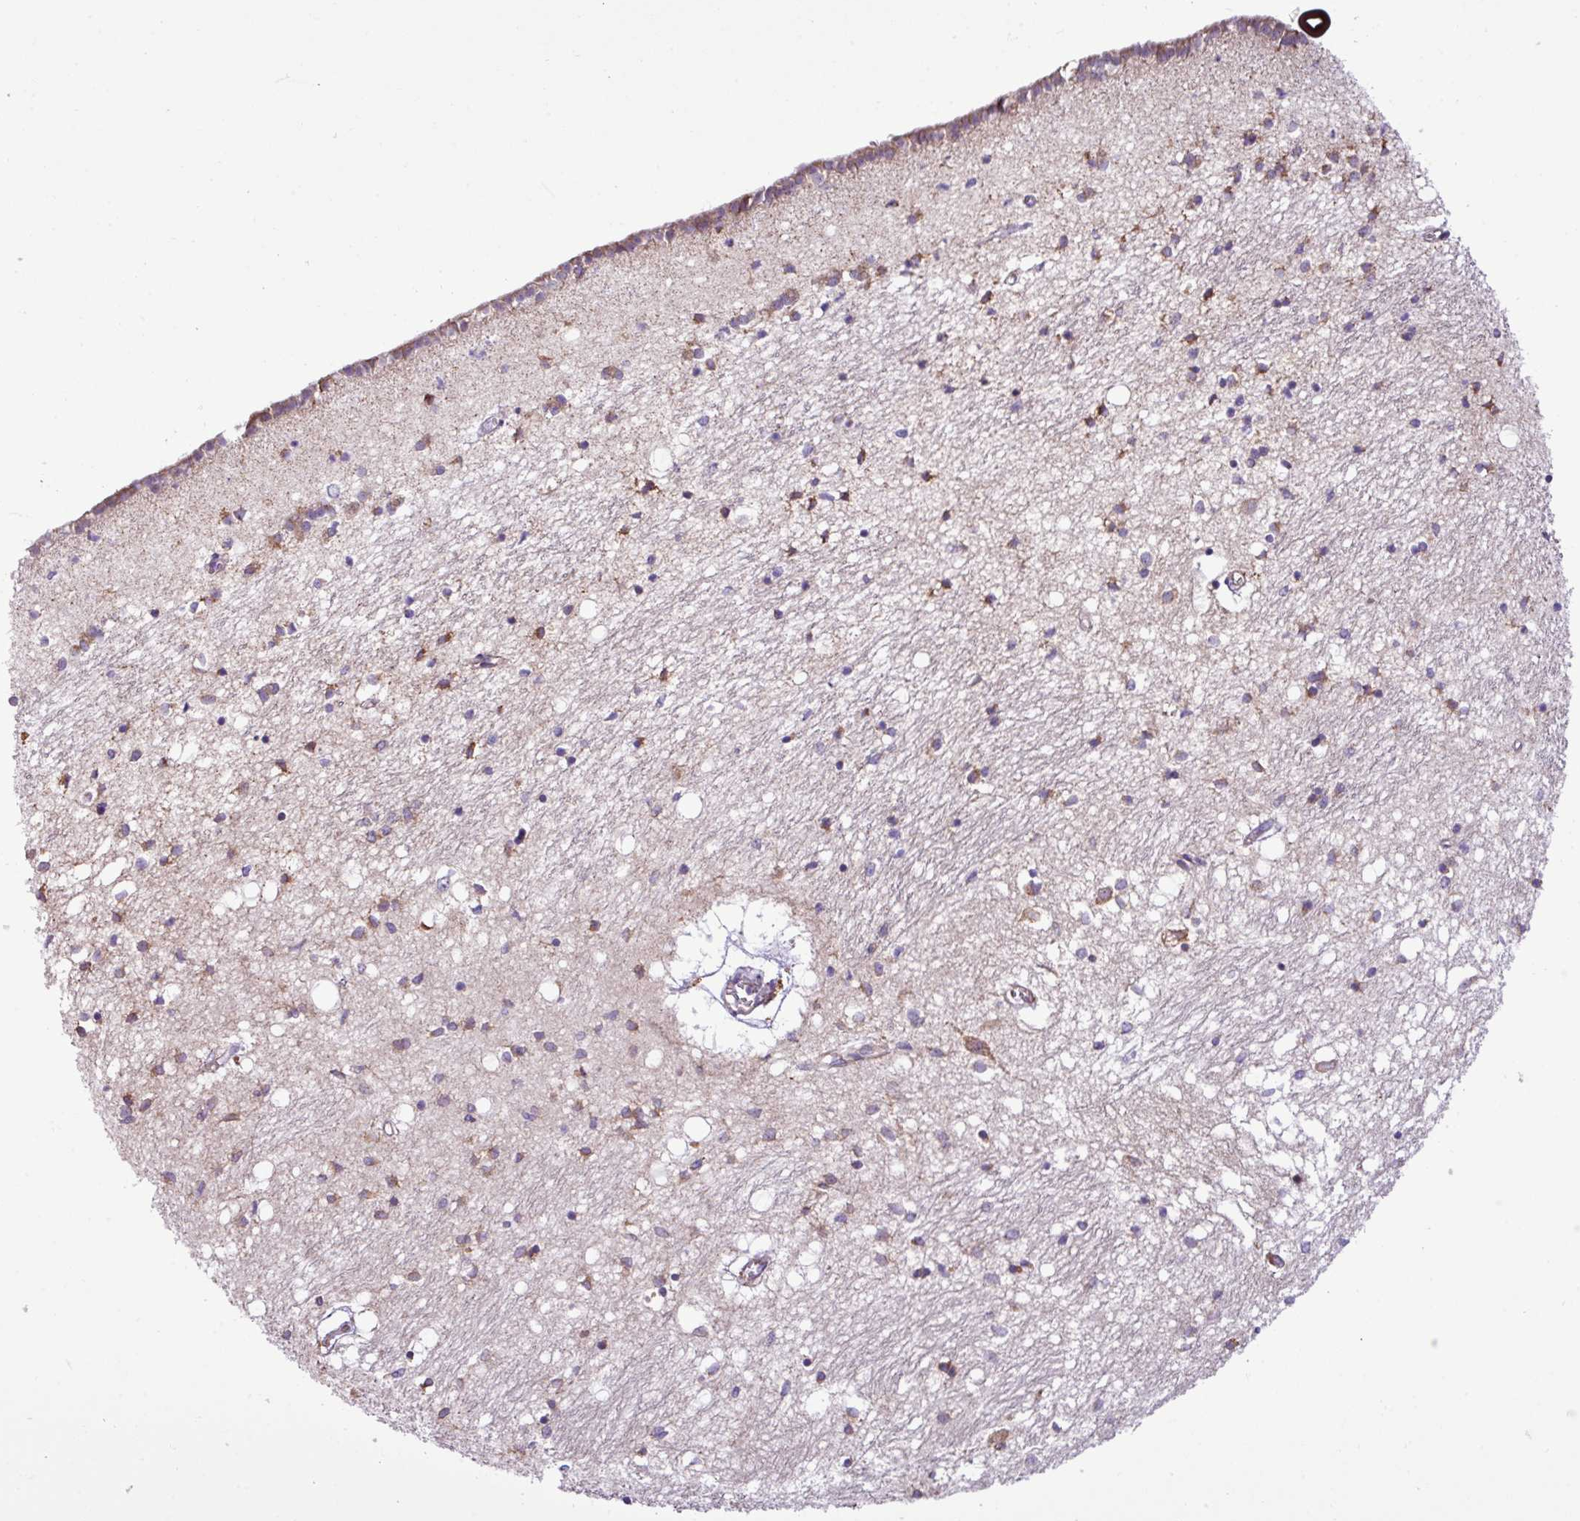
{"staining": {"intensity": "moderate", "quantity": "25%-75%", "location": "cytoplasmic/membranous"}, "tissue": "caudate", "cell_type": "Glial cells", "image_type": "normal", "snomed": [{"axis": "morphology", "description": "Normal tissue, NOS"}, {"axis": "topography", "description": "Lateral ventricle wall"}], "caption": "Benign caudate was stained to show a protein in brown. There is medium levels of moderate cytoplasmic/membranous positivity in about 25%-75% of glial cells. Nuclei are stained in blue.", "gene": "ZSCAN5A", "patient": {"sex": "male", "age": 70}}